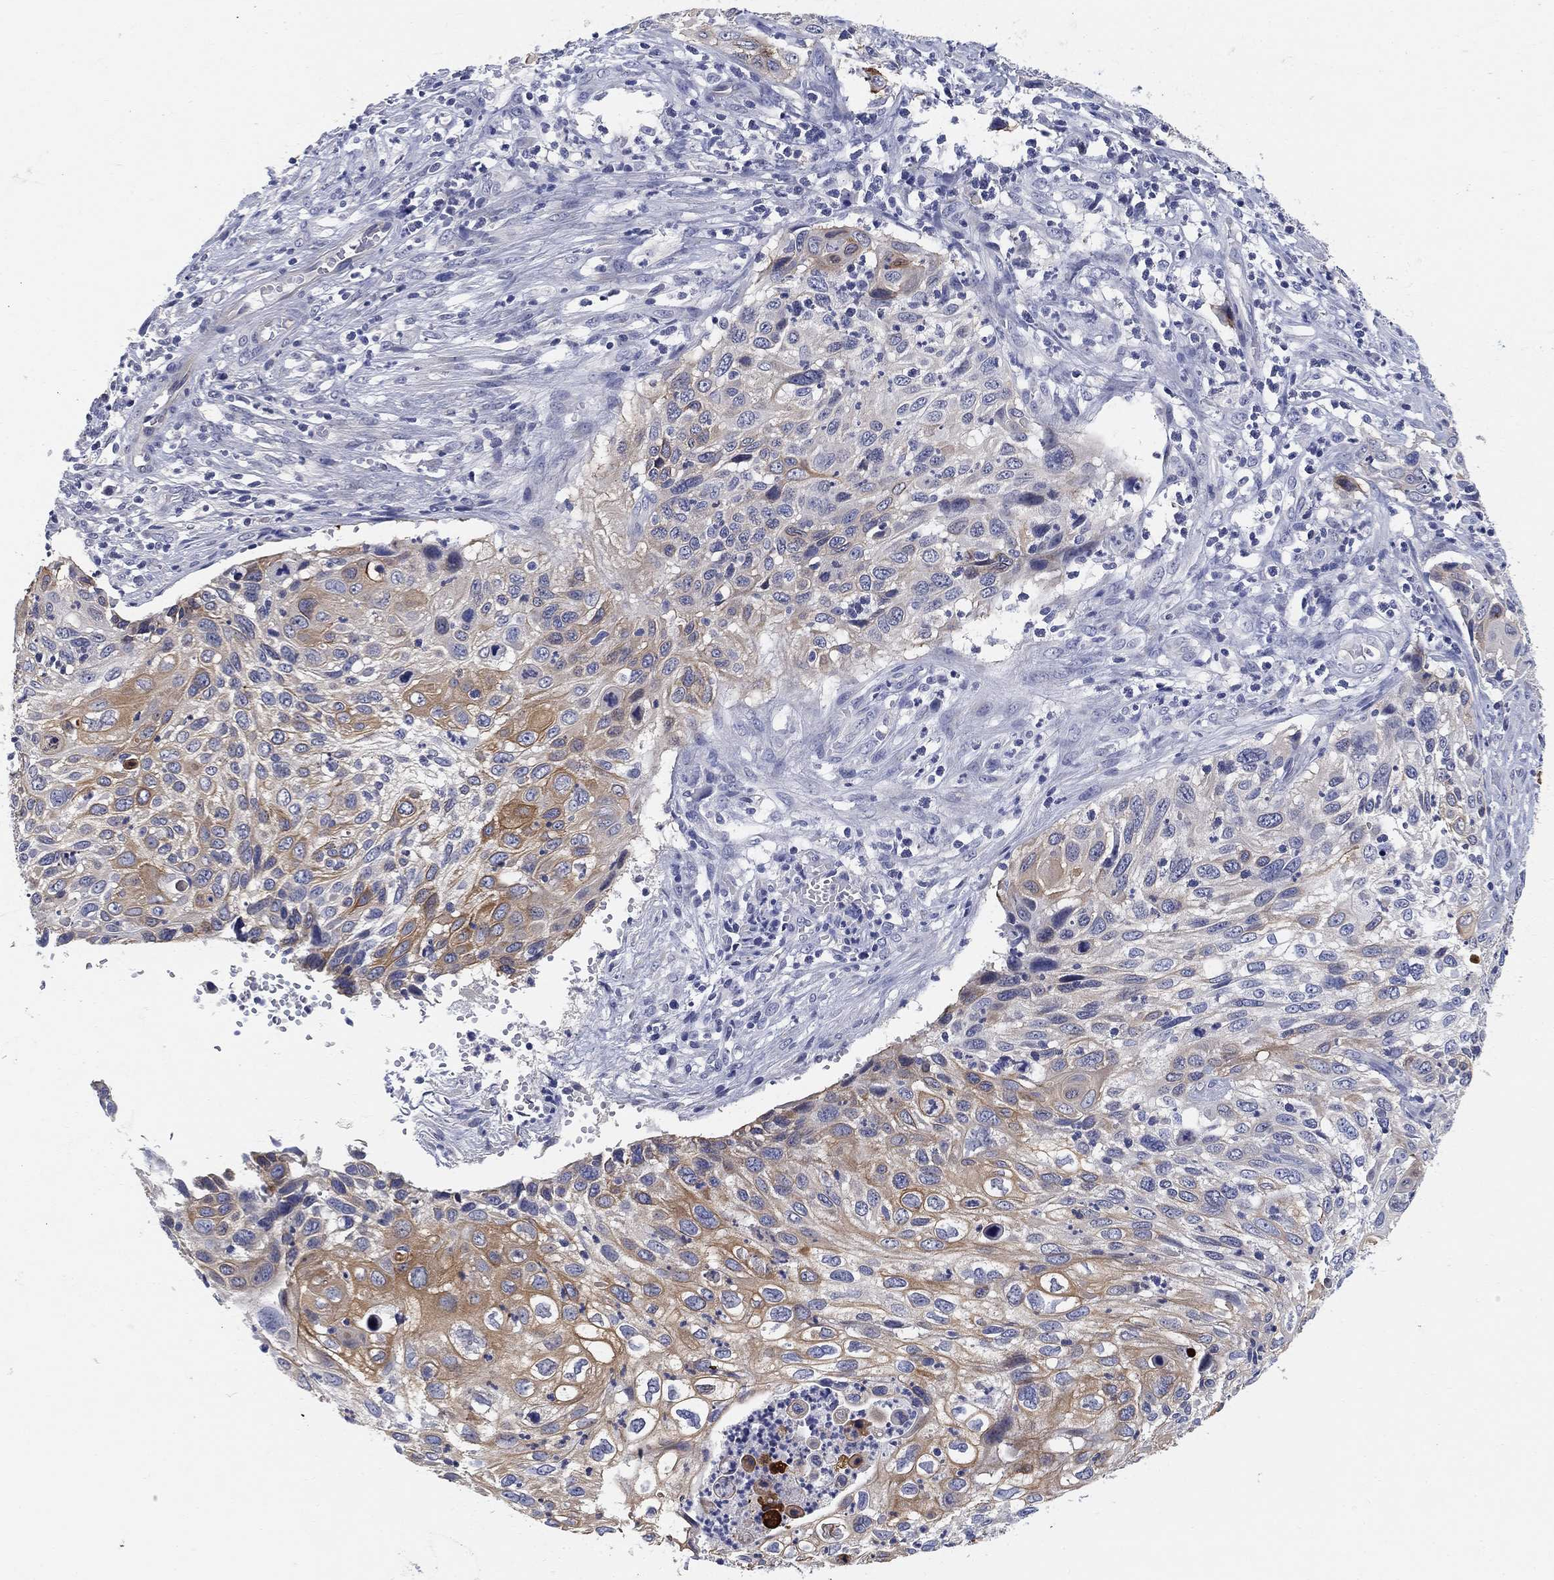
{"staining": {"intensity": "moderate", "quantity": "<25%", "location": "cytoplasmic/membranous"}, "tissue": "cervical cancer", "cell_type": "Tumor cells", "image_type": "cancer", "snomed": [{"axis": "morphology", "description": "Squamous cell carcinoma, NOS"}, {"axis": "topography", "description": "Cervix"}], "caption": "Immunohistochemical staining of human cervical cancer shows low levels of moderate cytoplasmic/membranous staining in about <25% of tumor cells.", "gene": "CLUL1", "patient": {"sex": "female", "age": 70}}